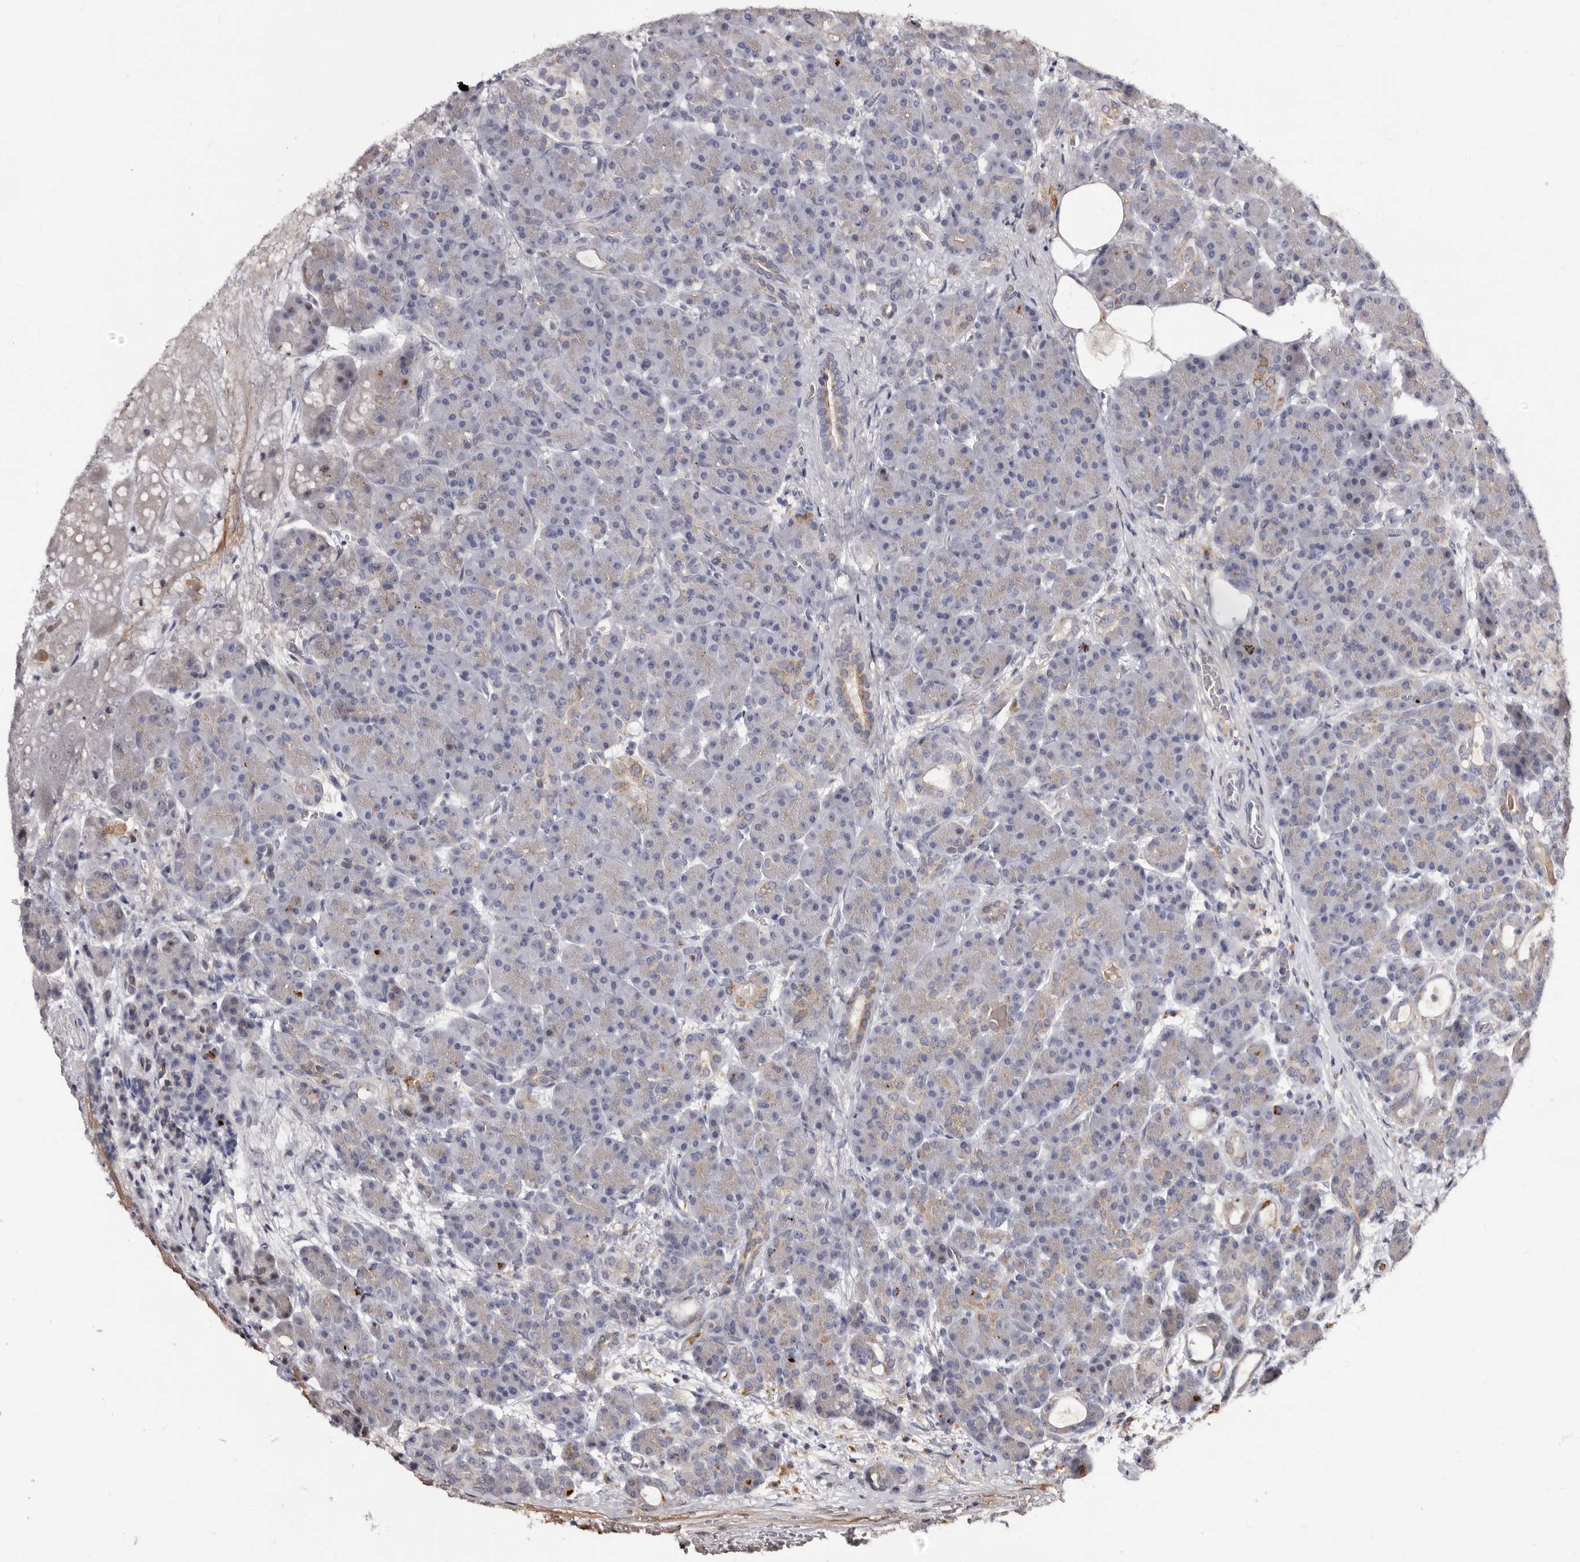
{"staining": {"intensity": "weak", "quantity": "<25%", "location": "cytoplasmic/membranous"}, "tissue": "pancreas", "cell_type": "Exocrine glandular cells", "image_type": "normal", "snomed": [{"axis": "morphology", "description": "Normal tissue, NOS"}, {"axis": "topography", "description": "Pancreas"}], "caption": "Human pancreas stained for a protein using IHC exhibits no positivity in exocrine glandular cells.", "gene": "PTAFR", "patient": {"sex": "male", "age": 63}}